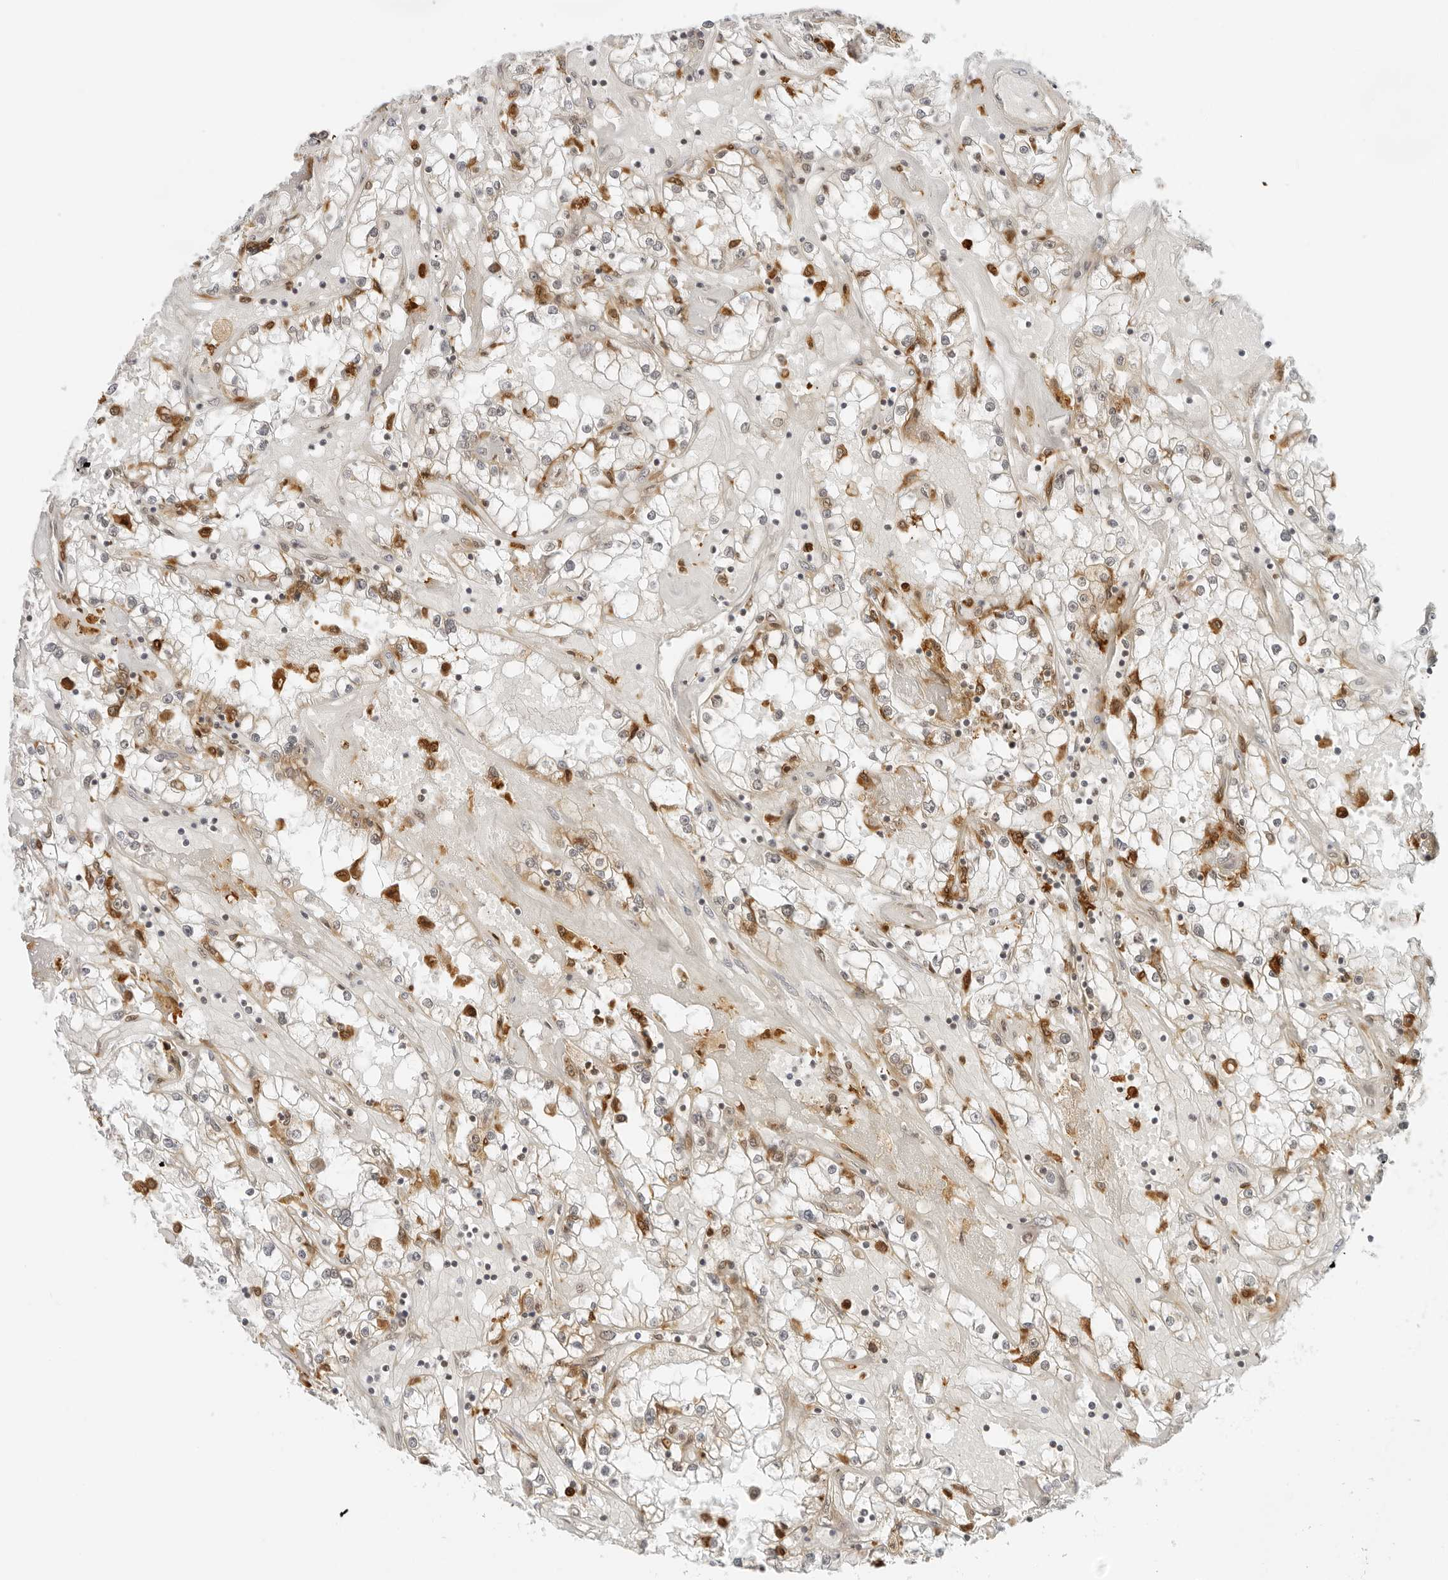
{"staining": {"intensity": "moderate", "quantity": "25%-75%", "location": "cytoplasmic/membranous"}, "tissue": "renal cancer", "cell_type": "Tumor cells", "image_type": "cancer", "snomed": [{"axis": "morphology", "description": "Adenocarcinoma, NOS"}, {"axis": "topography", "description": "Kidney"}], "caption": "Immunohistochemistry micrograph of neoplastic tissue: renal cancer stained using immunohistochemistry displays medium levels of moderate protein expression localized specifically in the cytoplasmic/membranous of tumor cells, appearing as a cytoplasmic/membranous brown color.", "gene": "RC3H1", "patient": {"sex": "male", "age": 56}}